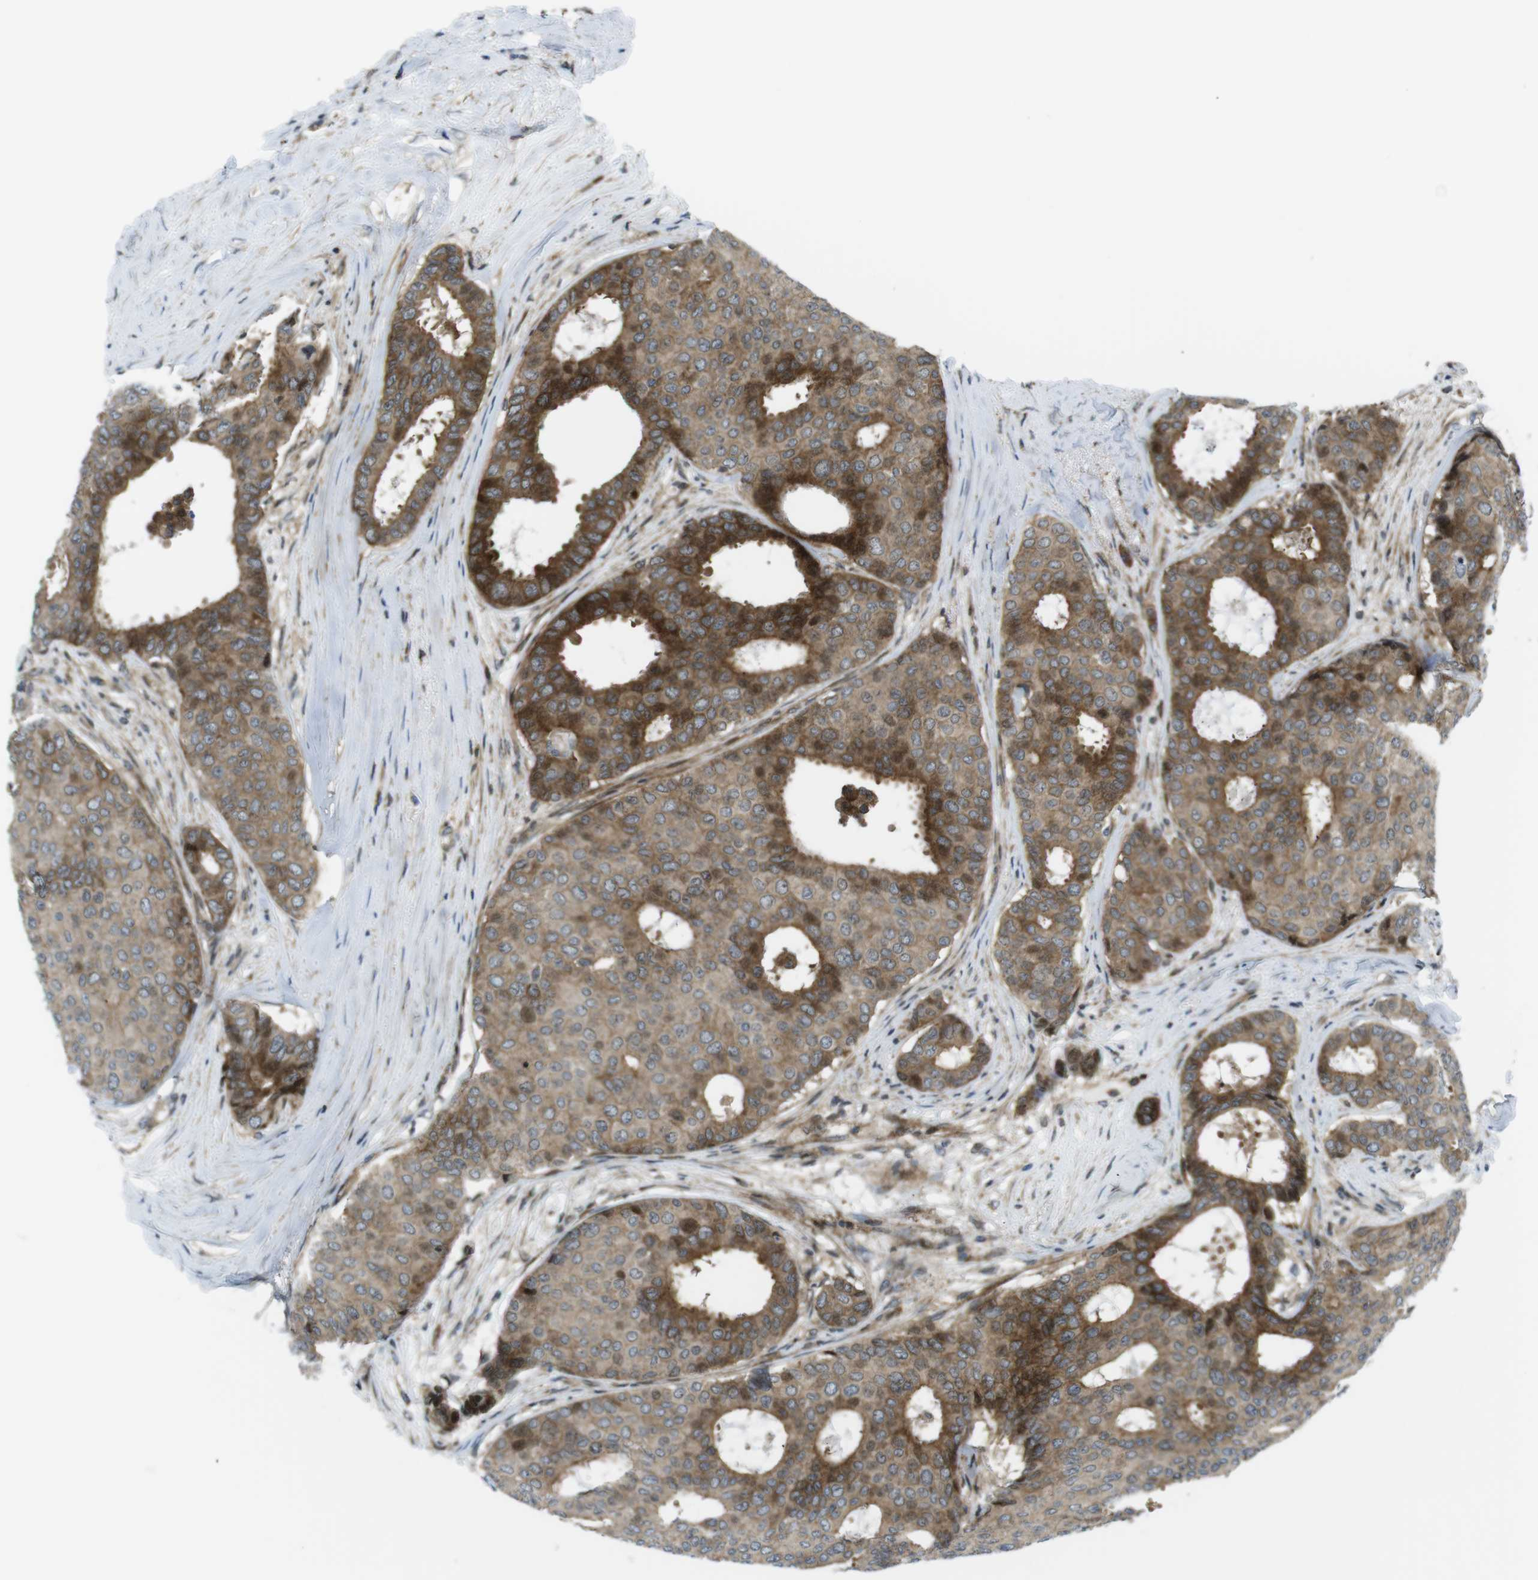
{"staining": {"intensity": "moderate", "quantity": ">75%", "location": "cytoplasmic/membranous"}, "tissue": "breast cancer", "cell_type": "Tumor cells", "image_type": "cancer", "snomed": [{"axis": "morphology", "description": "Duct carcinoma"}, {"axis": "topography", "description": "Breast"}], "caption": "Immunohistochemistry (IHC) image of neoplastic tissue: breast cancer (infiltrating ductal carcinoma) stained using immunohistochemistry (IHC) displays medium levels of moderate protein expression localized specifically in the cytoplasmic/membranous of tumor cells, appearing as a cytoplasmic/membranous brown color.", "gene": "CUL7", "patient": {"sex": "female", "age": 75}}